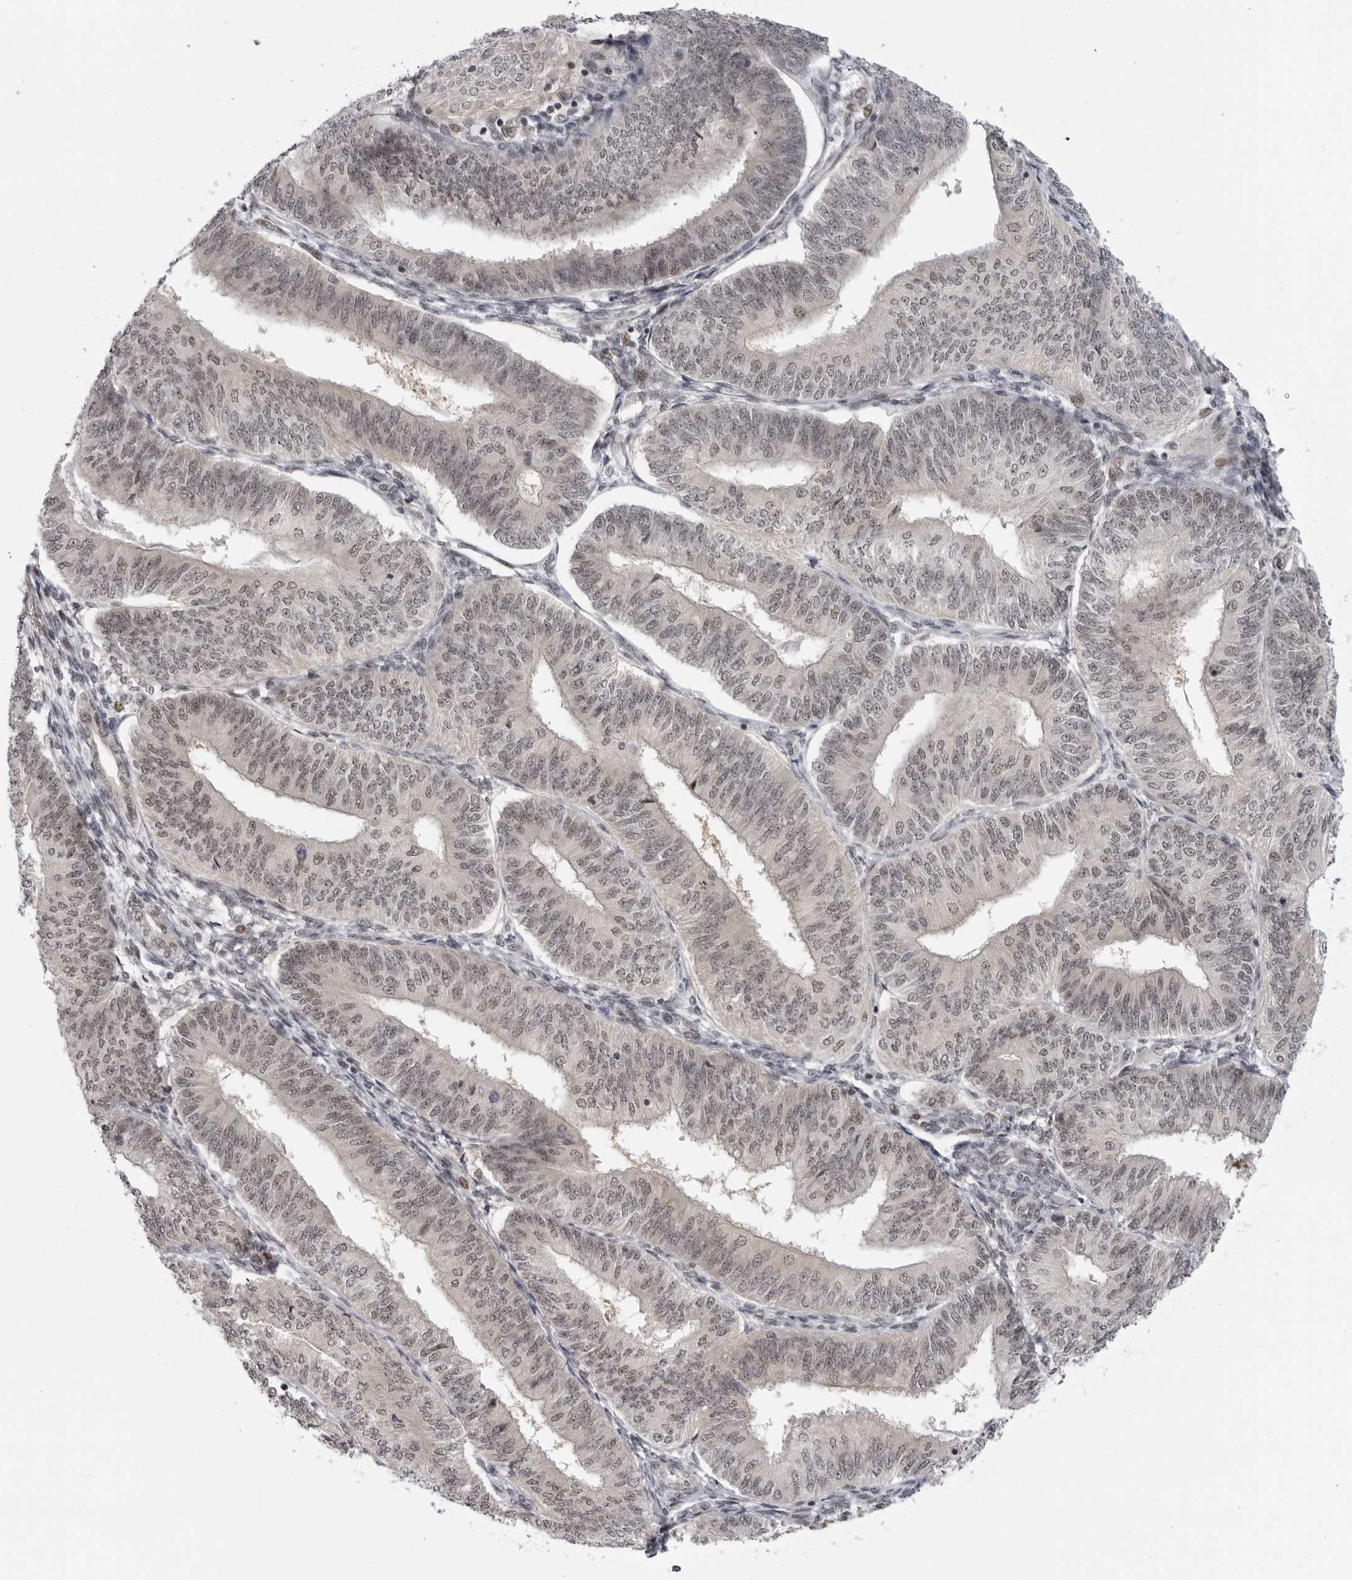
{"staining": {"intensity": "weak", "quantity": ">75%", "location": "nuclear"}, "tissue": "endometrial cancer", "cell_type": "Tumor cells", "image_type": "cancer", "snomed": [{"axis": "morphology", "description": "Adenocarcinoma, NOS"}, {"axis": "topography", "description": "Endometrium"}], "caption": "Approximately >75% of tumor cells in endometrial cancer exhibit weak nuclear protein staining as visualized by brown immunohistochemical staining.", "gene": "ALPK2", "patient": {"sex": "female", "age": 58}}